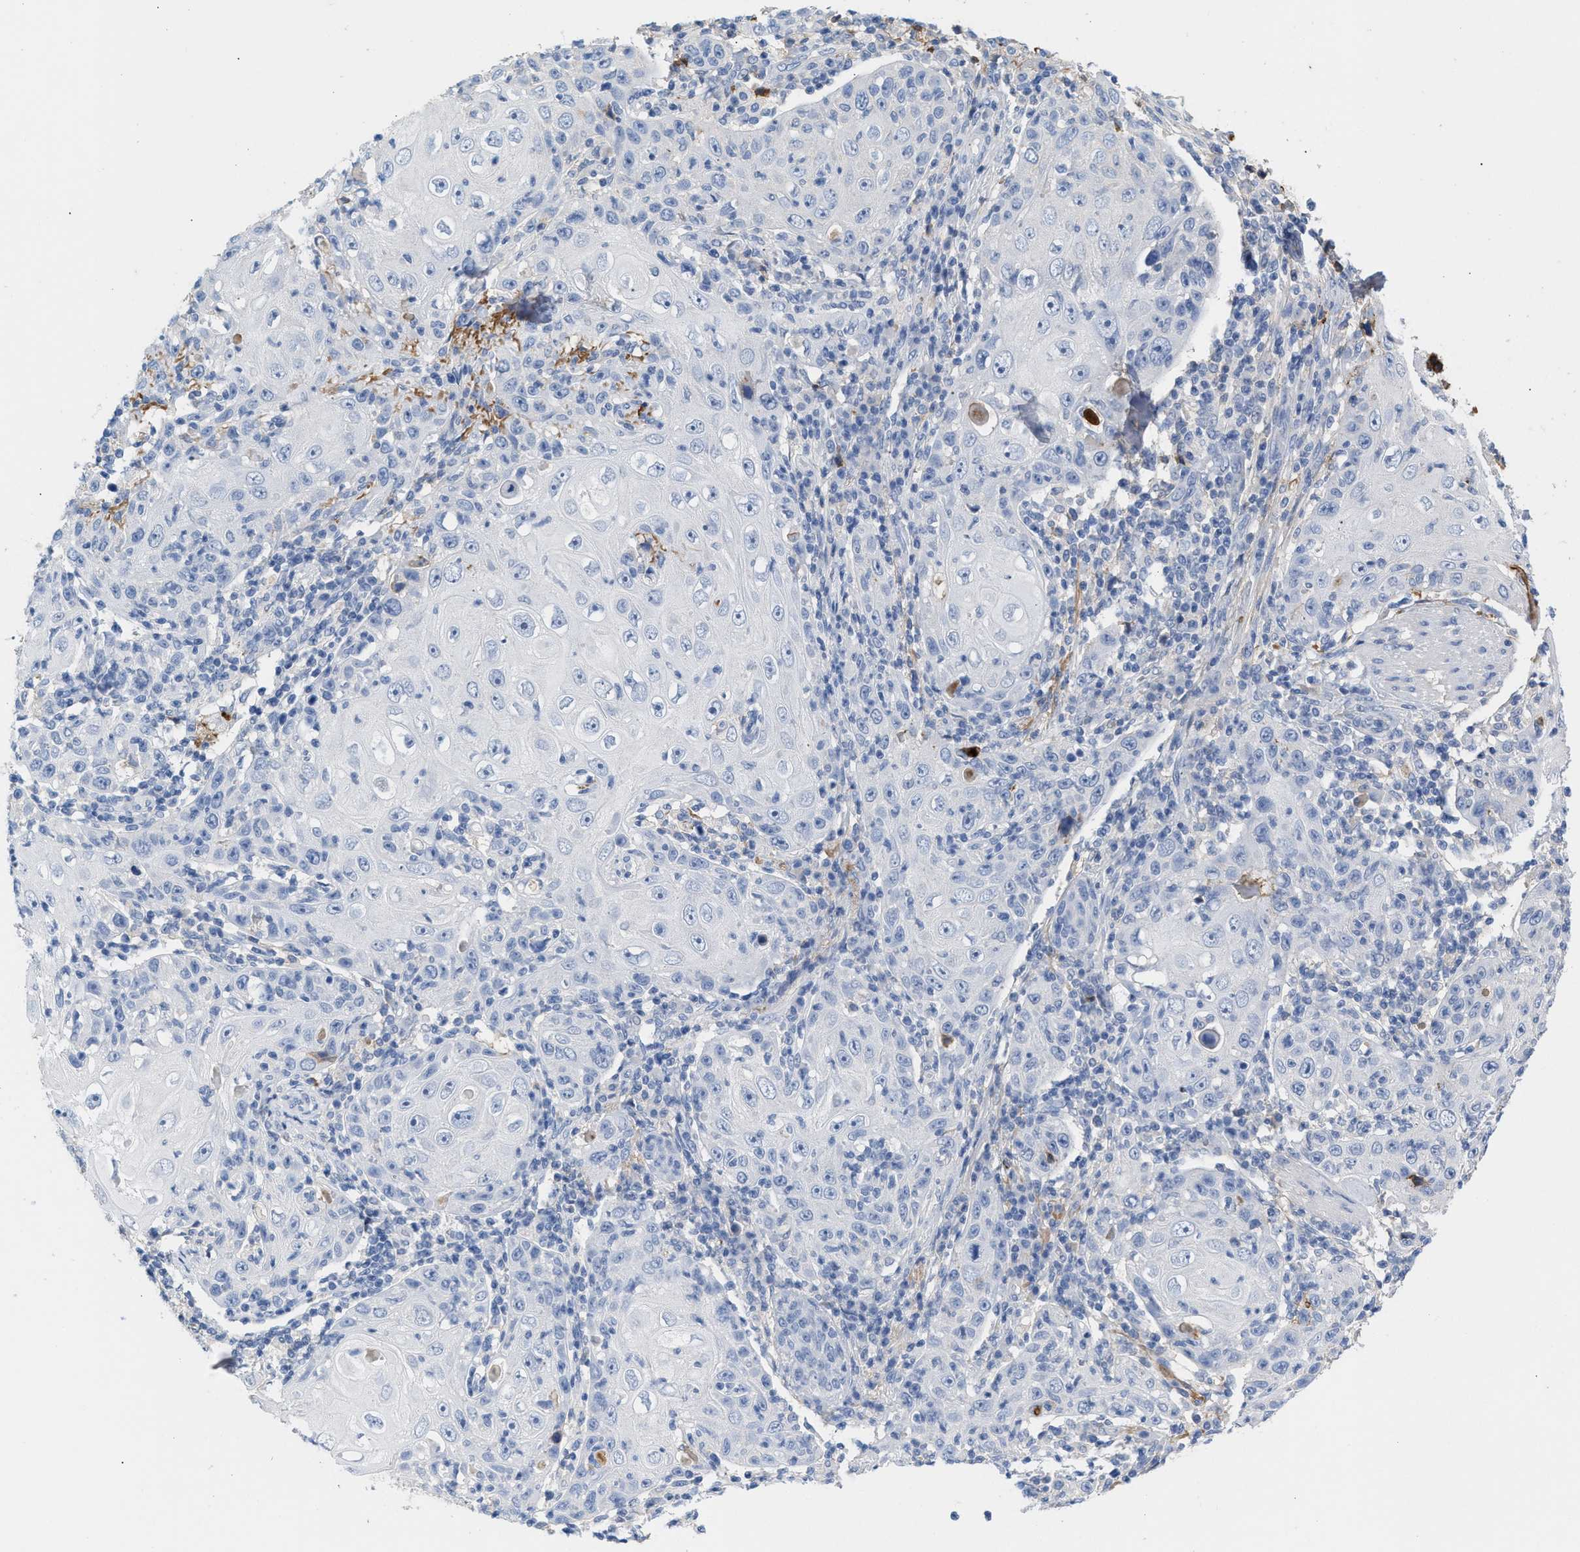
{"staining": {"intensity": "negative", "quantity": "none", "location": "none"}, "tissue": "skin cancer", "cell_type": "Tumor cells", "image_type": "cancer", "snomed": [{"axis": "morphology", "description": "Squamous cell carcinoma, NOS"}, {"axis": "topography", "description": "Skin"}], "caption": "An IHC micrograph of skin cancer is shown. There is no staining in tumor cells of skin cancer.", "gene": "APOH", "patient": {"sex": "female", "age": 88}}